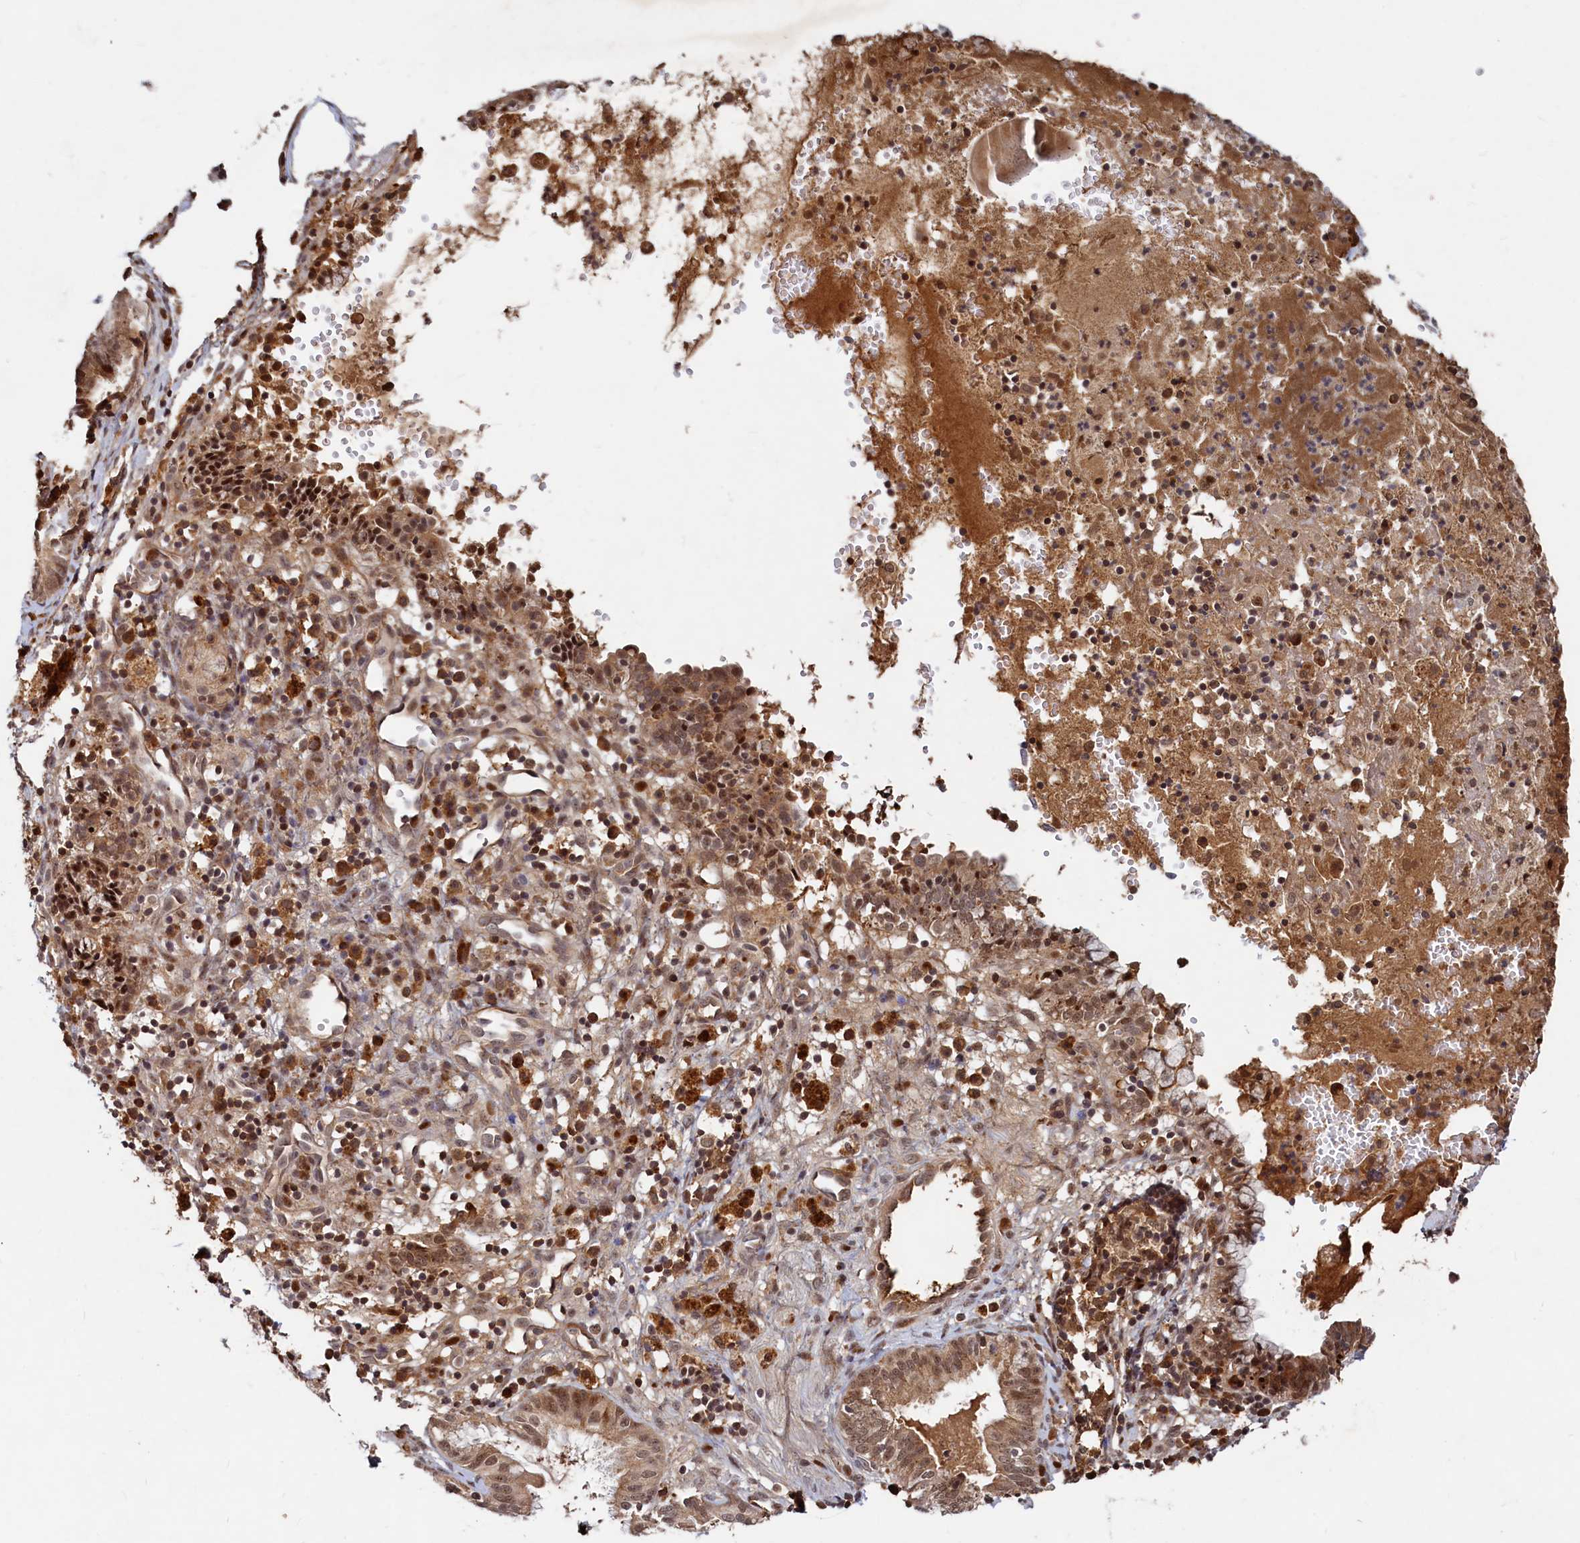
{"staining": {"intensity": "moderate", "quantity": "25%-75%", "location": "cytoplasmic/membranous,nuclear"}, "tissue": "endometrial cancer", "cell_type": "Tumor cells", "image_type": "cancer", "snomed": [{"axis": "morphology", "description": "Adenocarcinoma, NOS"}, {"axis": "topography", "description": "Endometrium"}], "caption": "IHC image of endometrial cancer (adenocarcinoma) stained for a protein (brown), which reveals medium levels of moderate cytoplasmic/membranous and nuclear staining in approximately 25%-75% of tumor cells.", "gene": "TRAPPC4", "patient": {"sex": "female", "age": 79}}